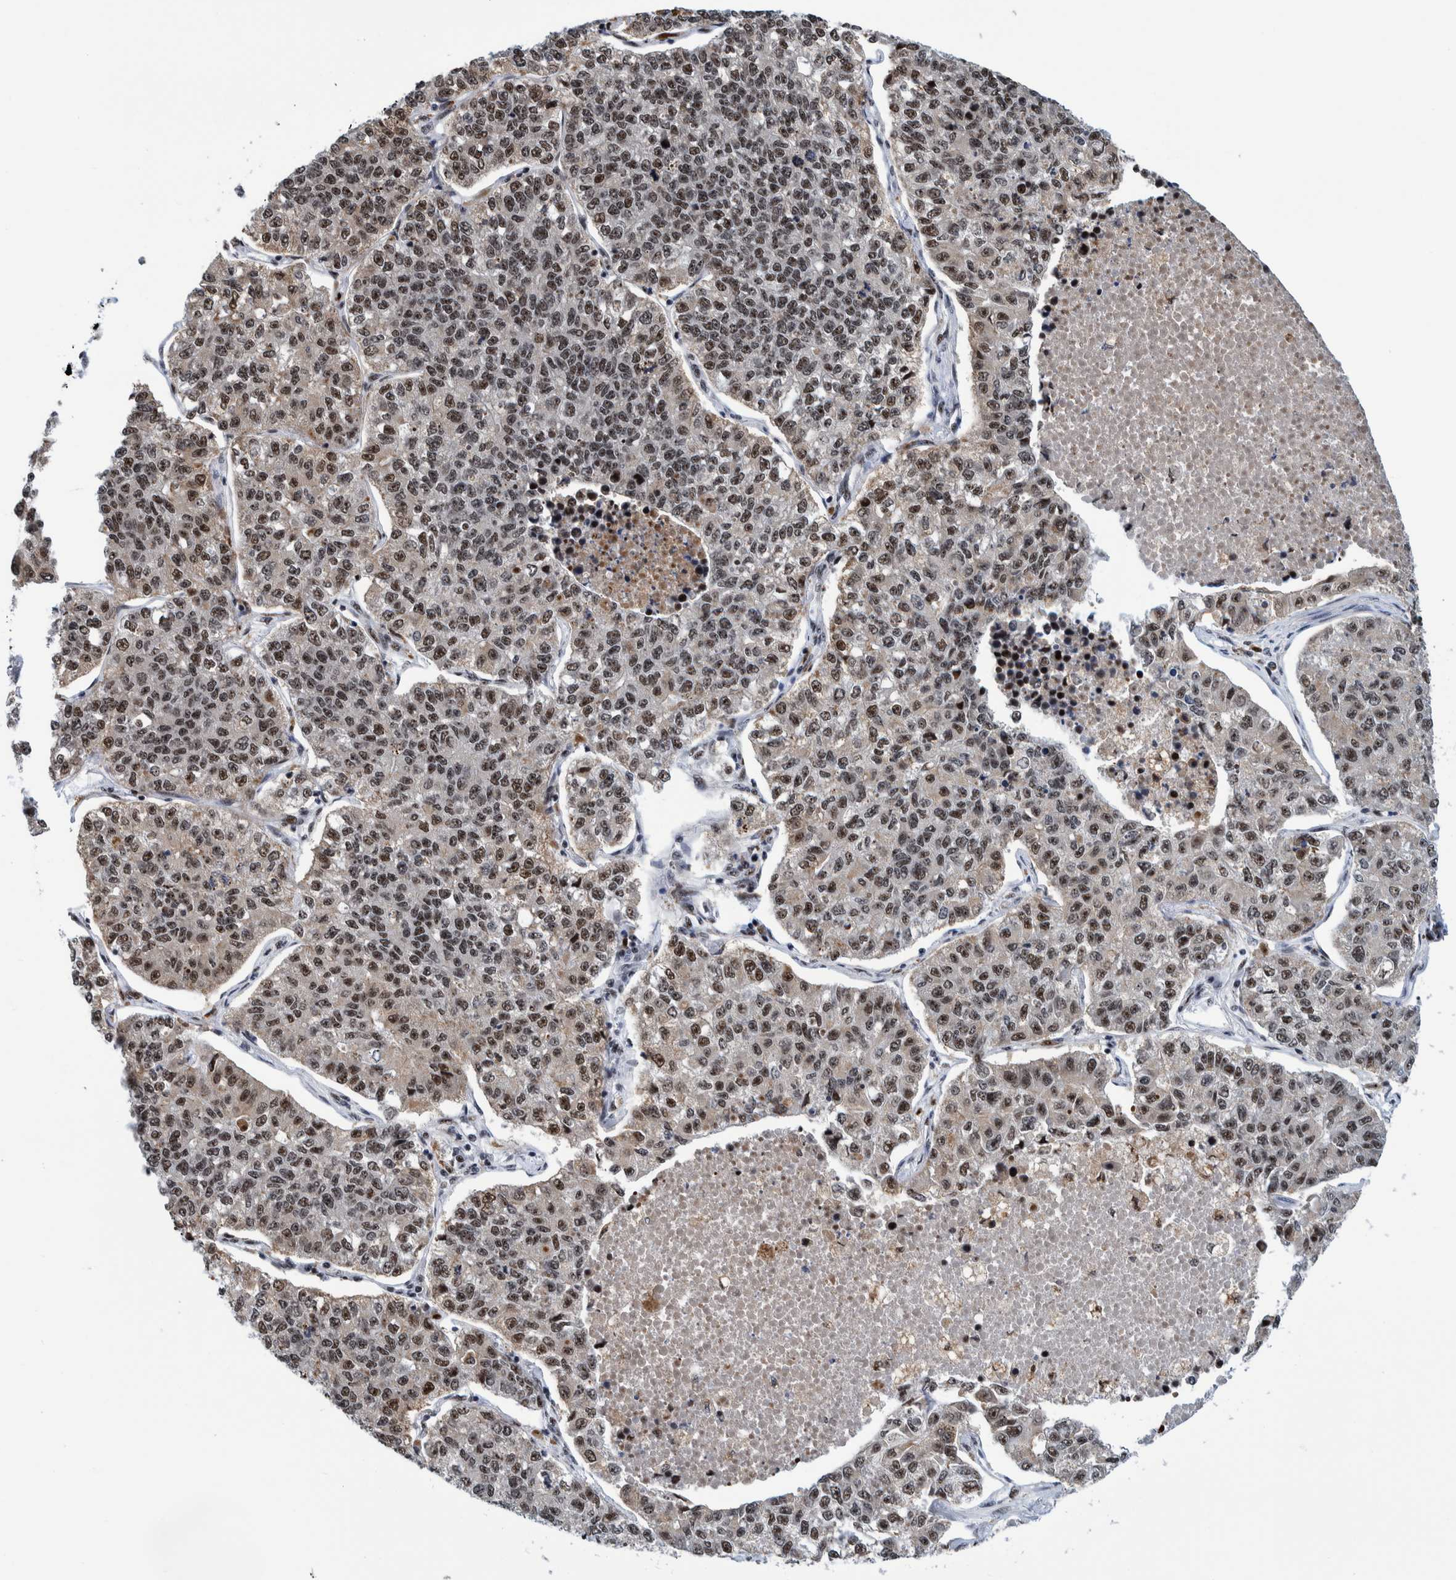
{"staining": {"intensity": "moderate", "quantity": ">75%", "location": "nuclear"}, "tissue": "lung cancer", "cell_type": "Tumor cells", "image_type": "cancer", "snomed": [{"axis": "morphology", "description": "Adenocarcinoma, NOS"}, {"axis": "topography", "description": "Lung"}], "caption": "Human adenocarcinoma (lung) stained with a protein marker demonstrates moderate staining in tumor cells.", "gene": "EFTUD2", "patient": {"sex": "male", "age": 49}}